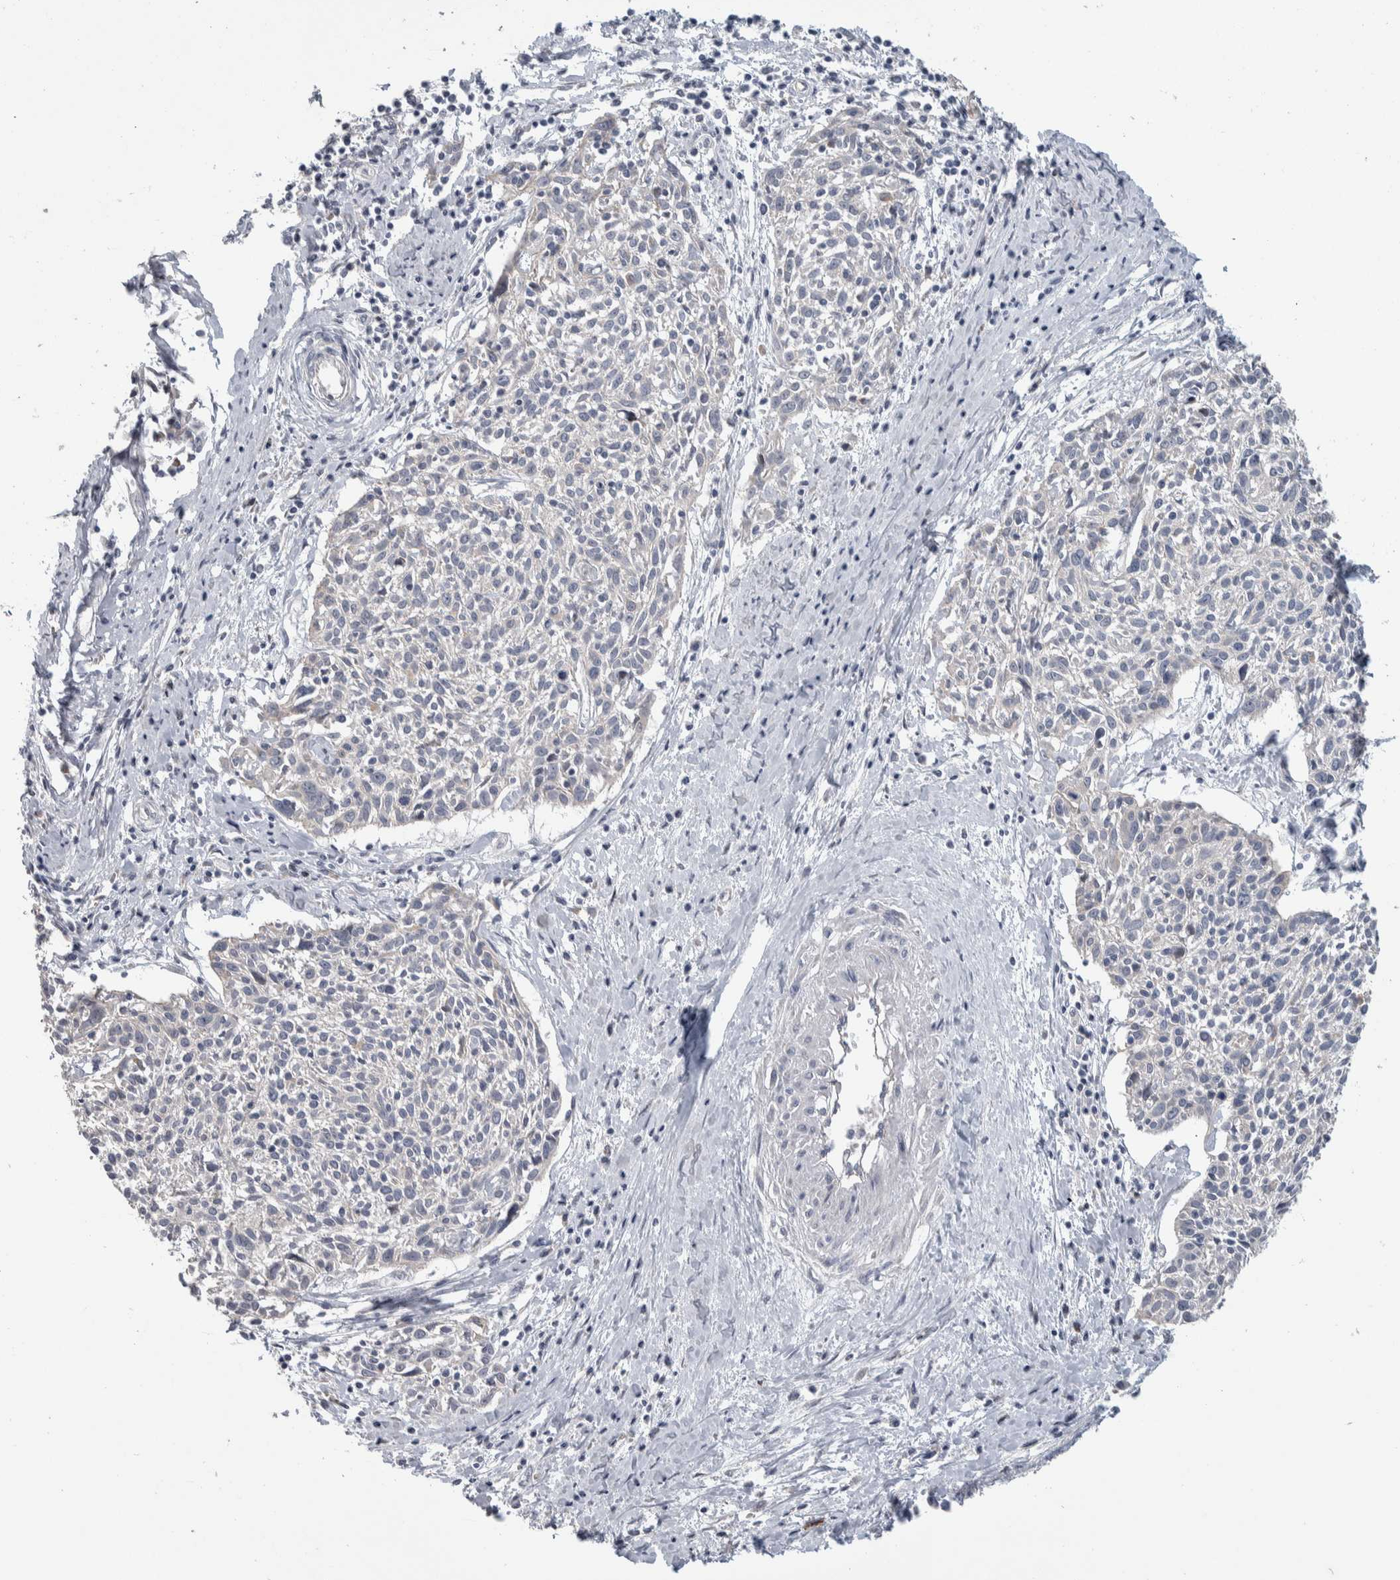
{"staining": {"intensity": "negative", "quantity": "none", "location": "none"}, "tissue": "cervical cancer", "cell_type": "Tumor cells", "image_type": "cancer", "snomed": [{"axis": "morphology", "description": "Squamous cell carcinoma, NOS"}, {"axis": "topography", "description": "Cervix"}], "caption": "Immunohistochemistry (IHC) of cervical cancer exhibits no expression in tumor cells.", "gene": "PRRG4", "patient": {"sex": "female", "age": 51}}